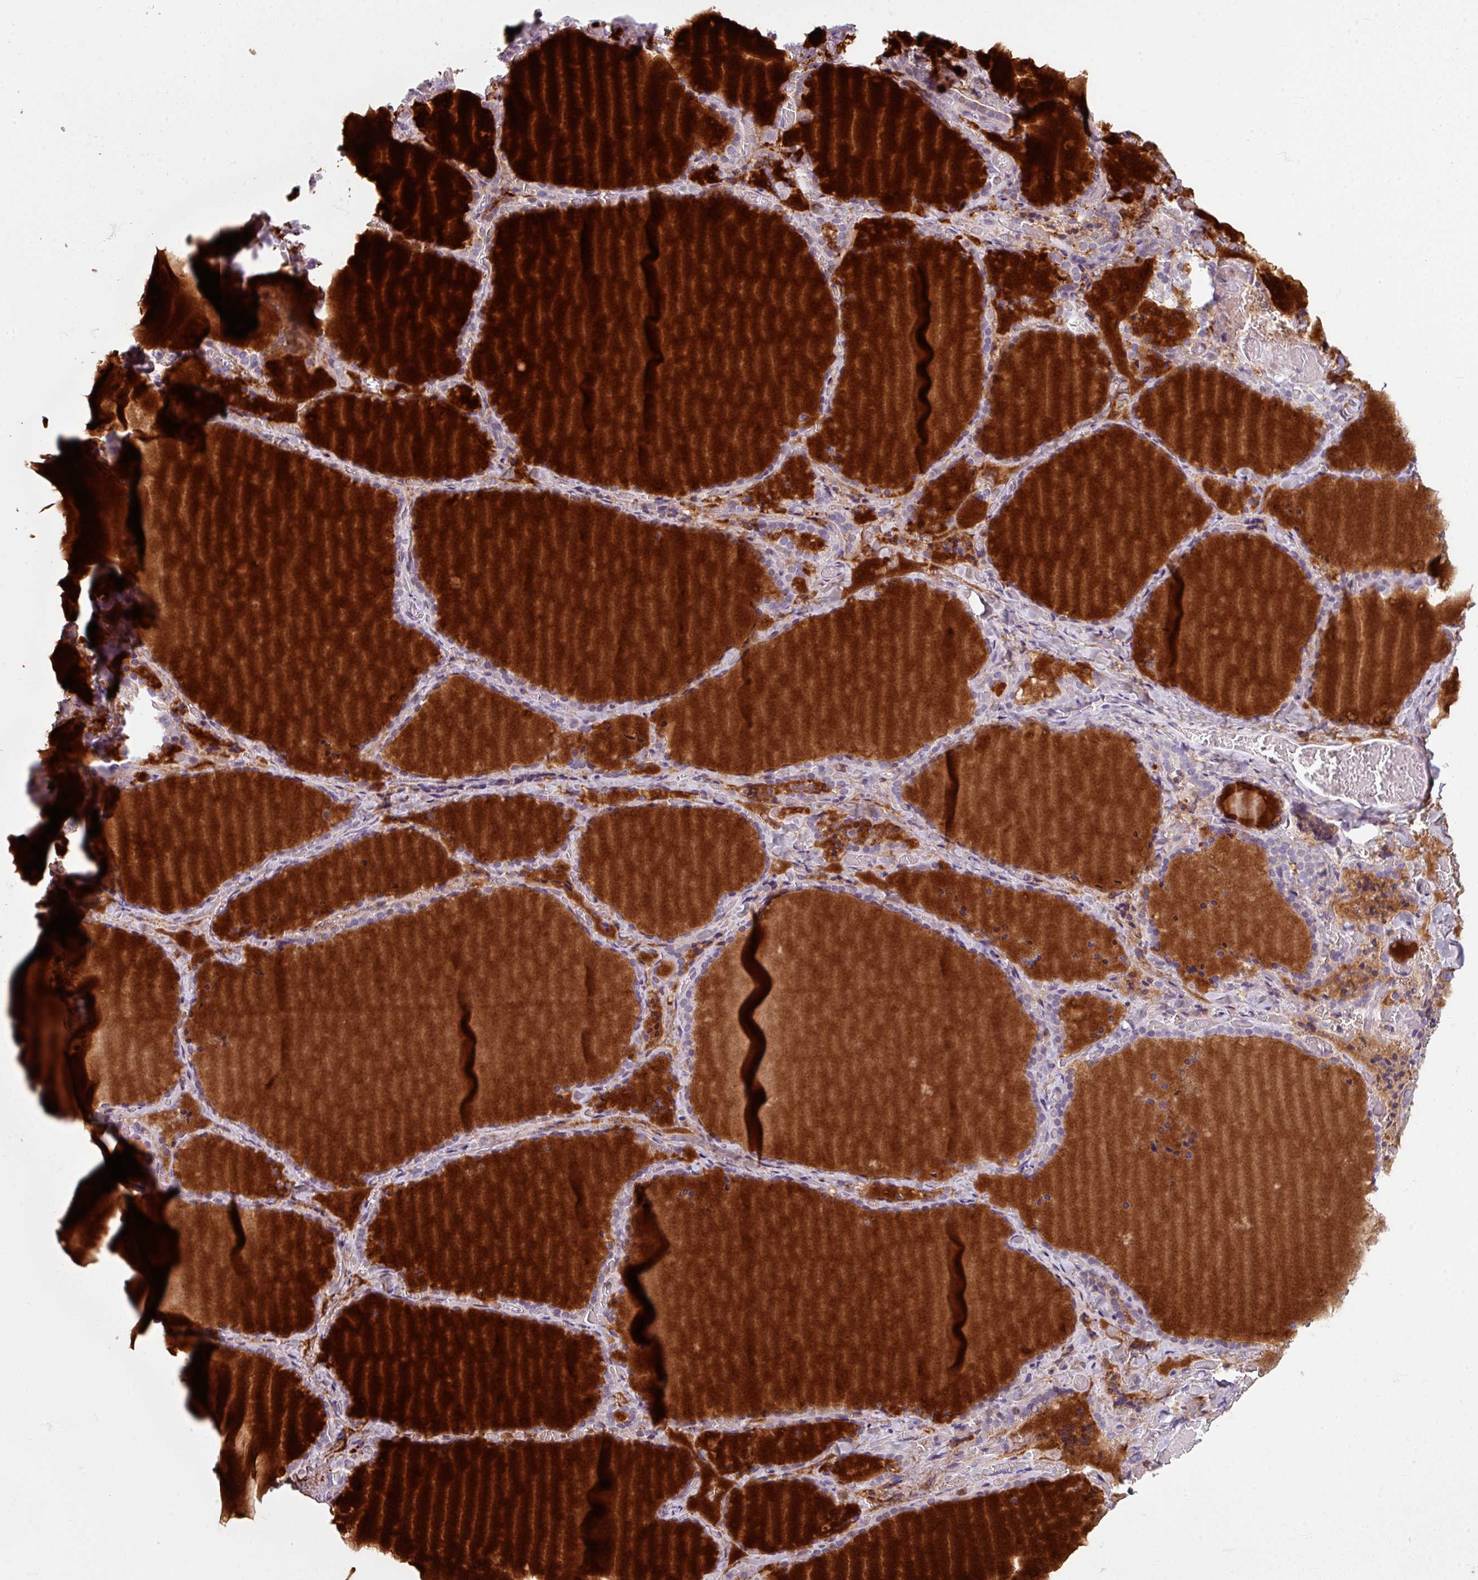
{"staining": {"intensity": "weak", "quantity": "<25%", "location": "cytoplasmic/membranous"}, "tissue": "thyroid gland", "cell_type": "Glandular cells", "image_type": "normal", "snomed": [{"axis": "morphology", "description": "Normal tissue, NOS"}, {"axis": "topography", "description": "Thyroid gland"}], "caption": "An immunohistochemistry (IHC) photomicrograph of normal thyroid gland is shown. There is no staining in glandular cells of thyroid gland. (DAB immunohistochemistry (IHC) visualized using brightfield microscopy, high magnification).", "gene": "NEDD9", "patient": {"sex": "female", "age": 22}}